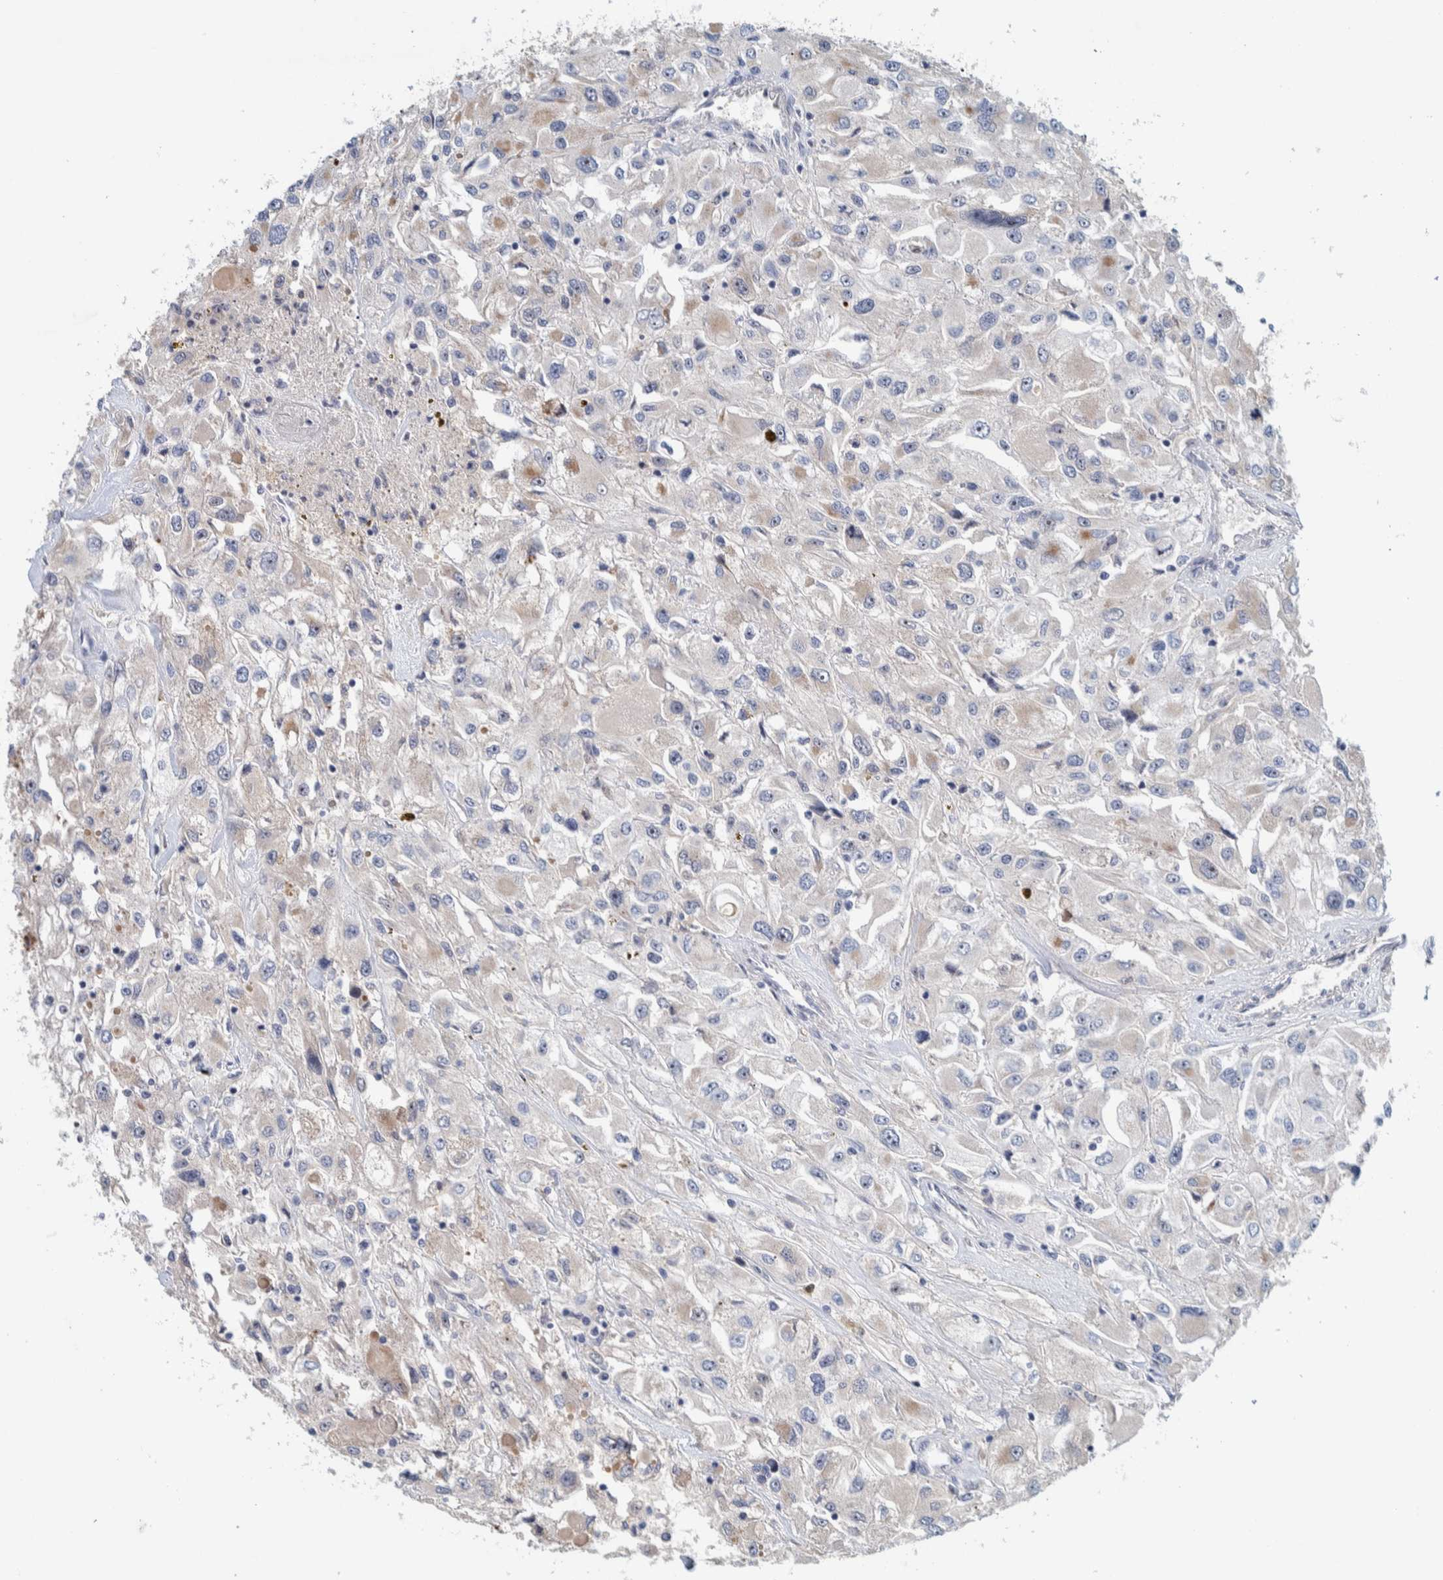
{"staining": {"intensity": "weak", "quantity": "25%-75%", "location": "cytoplasmic/membranous"}, "tissue": "renal cancer", "cell_type": "Tumor cells", "image_type": "cancer", "snomed": [{"axis": "morphology", "description": "Adenocarcinoma, NOS"}, {"axis": "topography", "description": "Kidney"}], "caption": "A high-resolution photomicrograph shows IHC staining of renal cancer, which exhibits weak cytoplasmic/membranous positivity in about 25%-75% of tumor cells. The protein is shown in brown color, while the nuclei are stained blue.", "gene": "NOL11", "patient": {"sex": "female", "age": 52}}